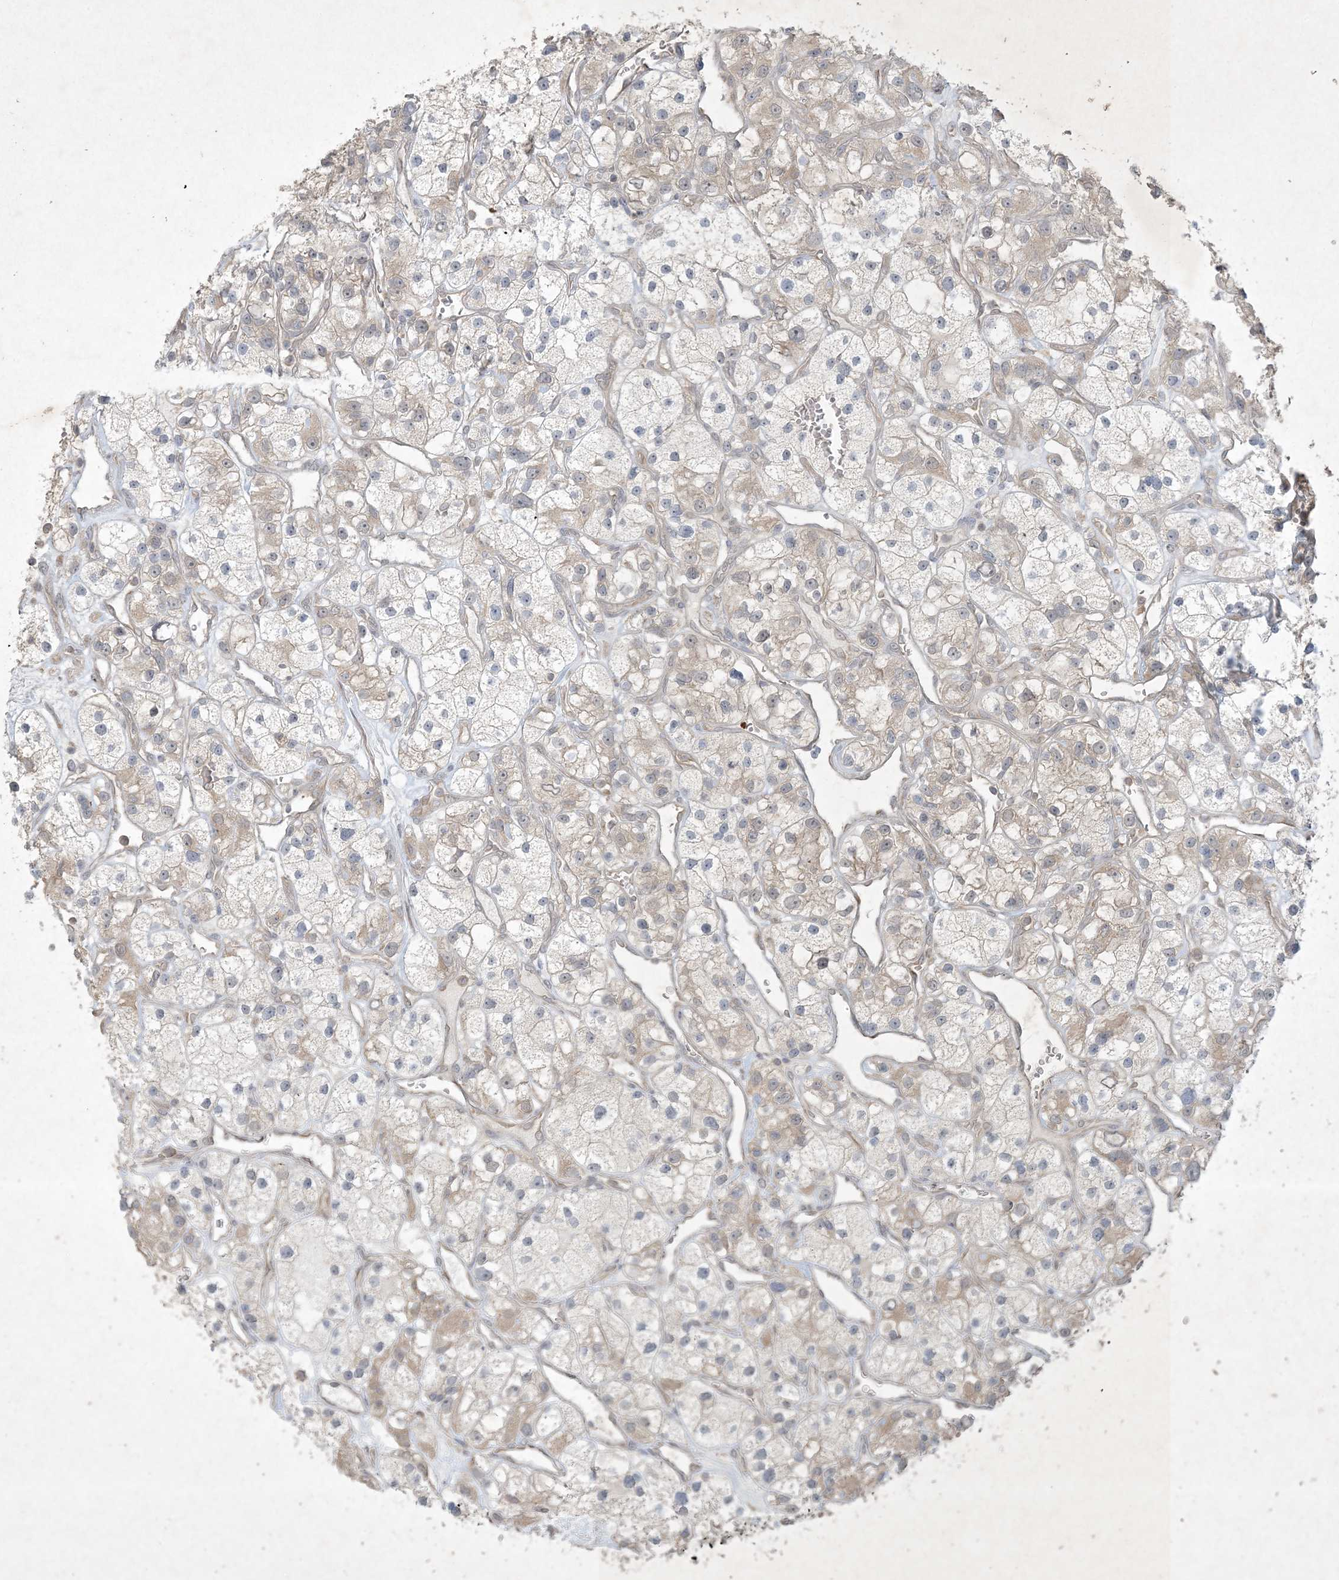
{"staining": {"intensity": "weak", "quantity": "<25%", "location": "cytoplasmic/membranous"}, "tissue": "renal cancer", "cell_type": "Tumor cells", "image_type": "cancer", "snomed": [{"axis": "morphology", "description": "Adenocarcinoma, NOS"}, {"axis": "topography", "description": "Kidney"}], "caption": "Immunohistochemical staining of renal cancer shows no significant staining in tumor cells.", "gene": "NRBP2", "patient": {"sex": "female", "age": 57}}